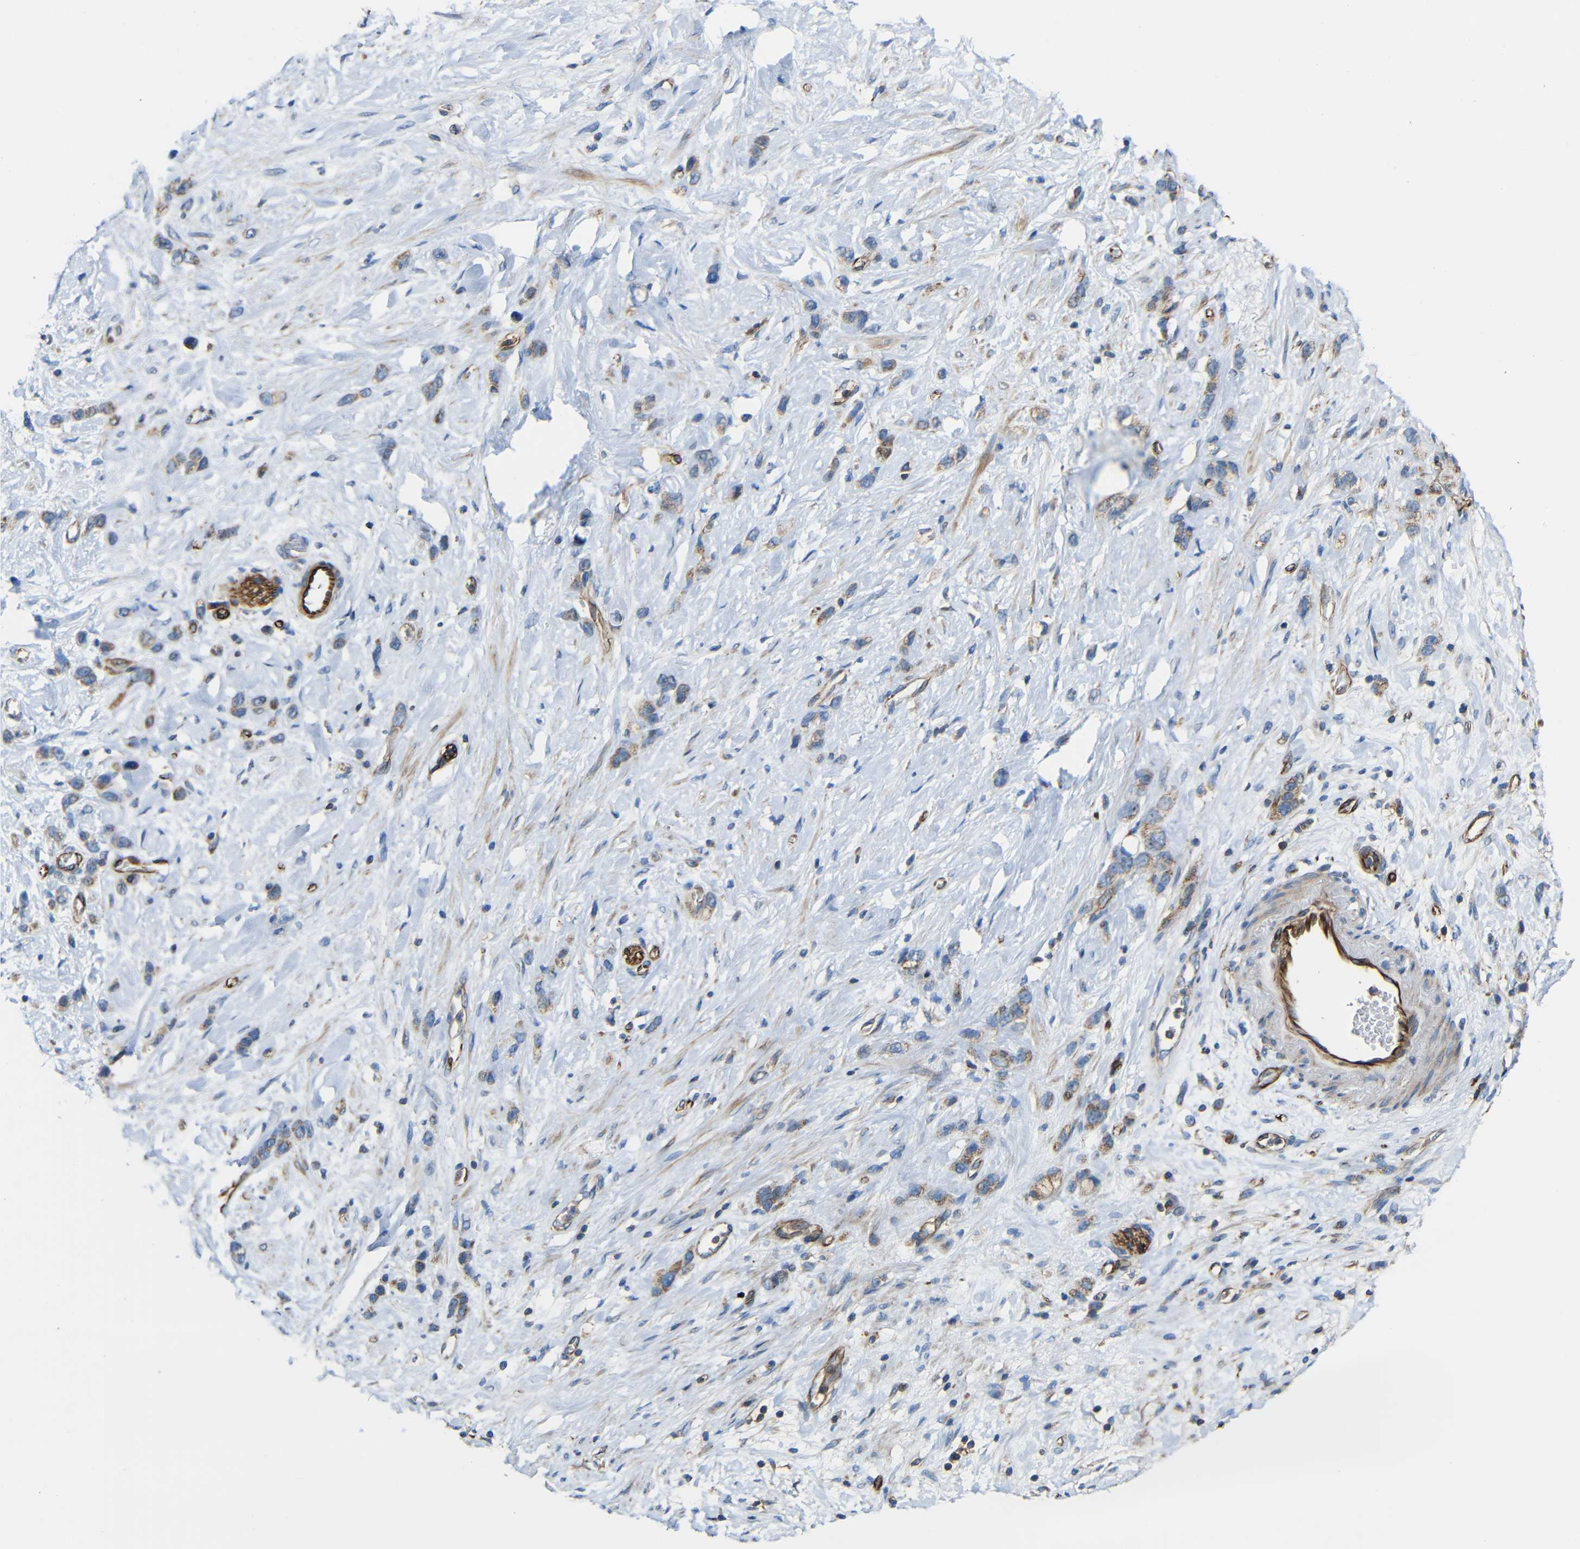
{"staining": {"intensity": "moderate", "quantity": "25%-75%", "location": "cytoplasmic/membranous"}, "tissue": "stomach cancer", "cell_type": "Tumor cells", "image_type": "cancer", "snomed": [{"axis": "morphology", "description": "Adenocarcinoma, NOS"}, {"axis": "morphology", "description": "Adenocarcinoma, High grade"}, {"axis": "topography", "description": "Stomach, upper"}, {"axis": "topography", "description": "Stomach, lower"}], "caption": "Human adenocarcinoma (stomach) stained for a protein (brown) shows moderate cytoplasmic/membranous positive staining in about 25%-75% of tumor cells.", "gene": "IGSF10", "patient": {"sex": "female", "age": 65}}